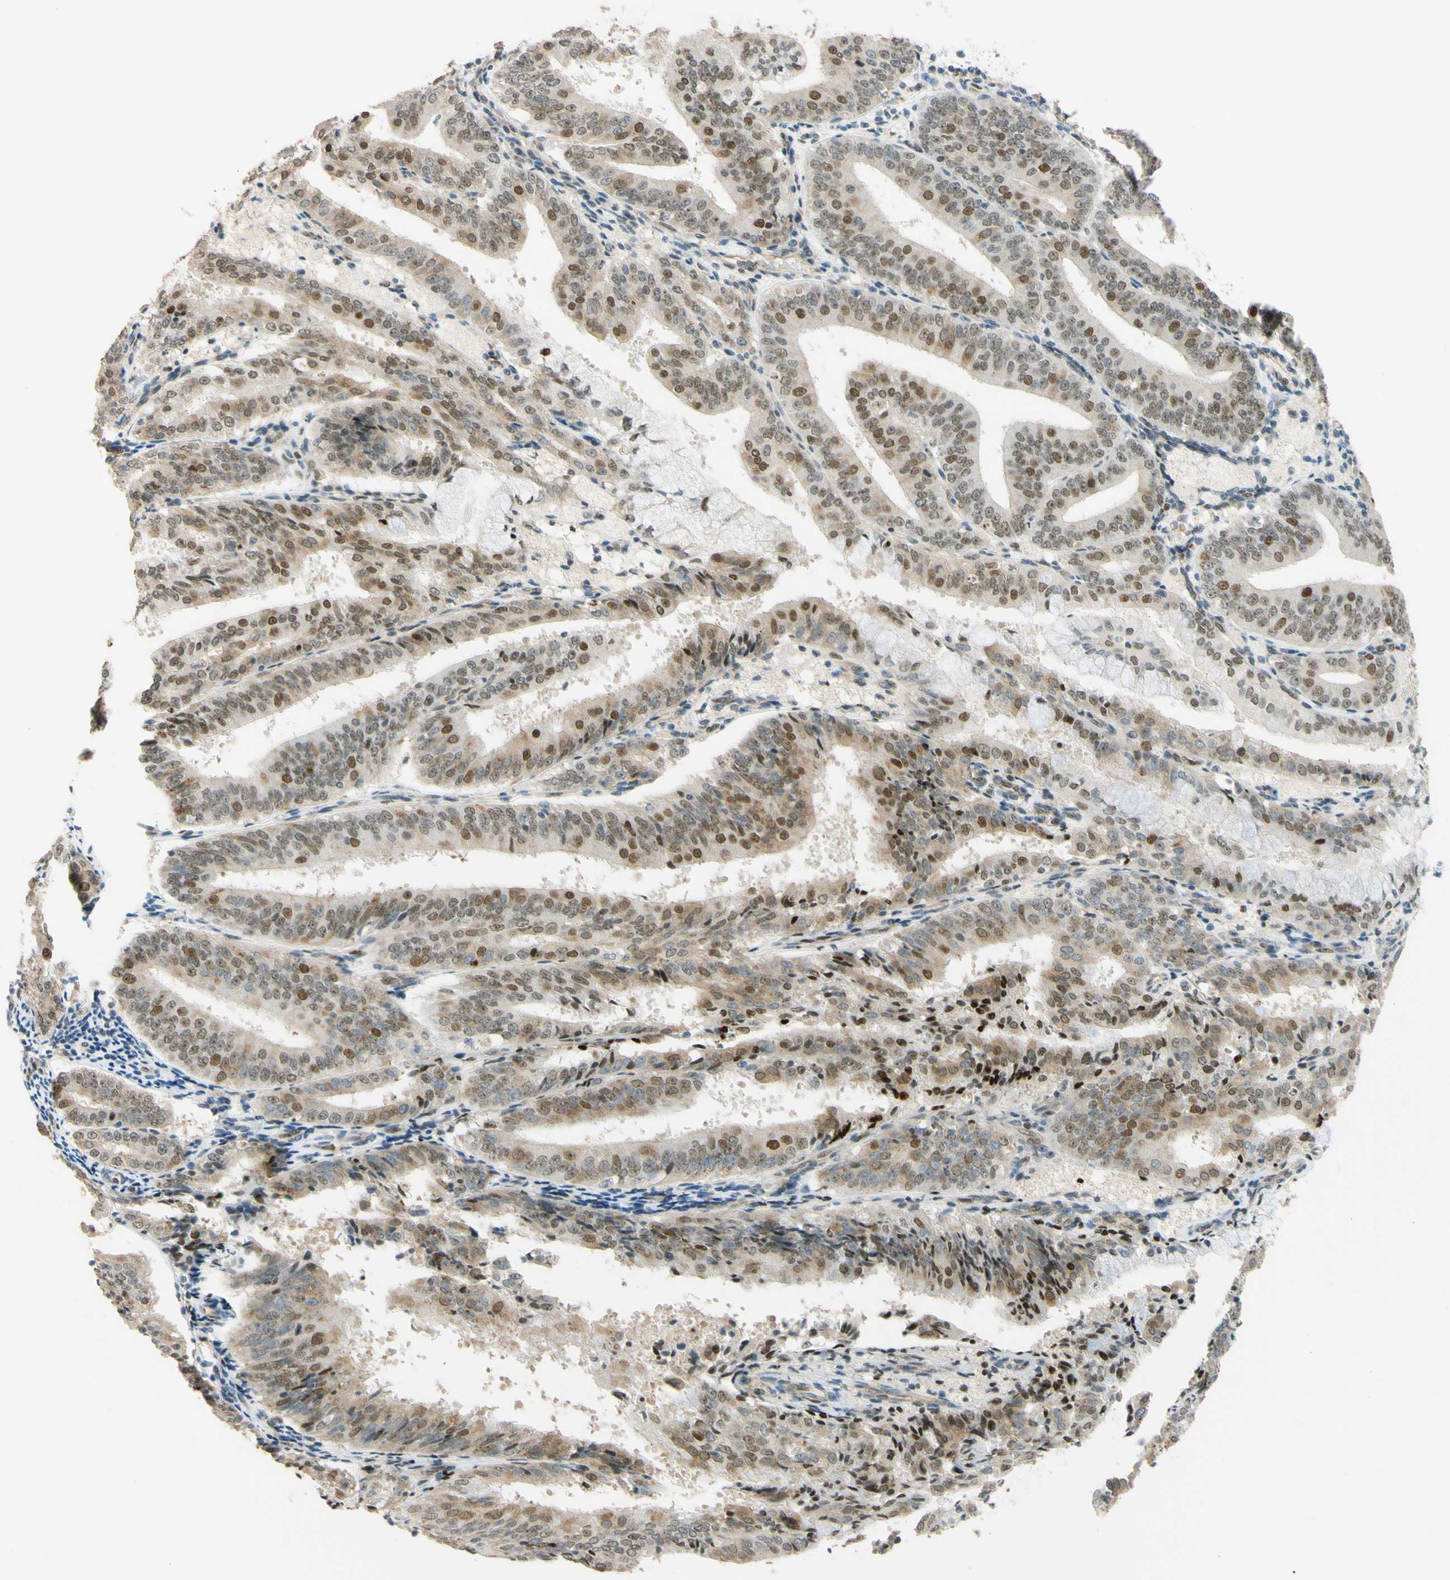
{"staining": {"intensity": "moderate", "quantity": "25%-75%", "location": "nuclear"}, "tissue": "endometrial cancer", "cell_type": "Tumor cells", "image_type": "cancer", "snomed": [{"axis": "morphology", "description": "Adenocarcinoma, NOS"}, {"axis": "topography", "description": "Endometrium"}], "caption": "The photomicrograph exhibits immunohistochemical staining of endometrial cancer (adenocarcinoma). There is moderate nuclear staining is appreciated in approximately 25%-75% of tumor cells.", "gene": "POLB", "patient": {"sex": "female", "age": 63}}